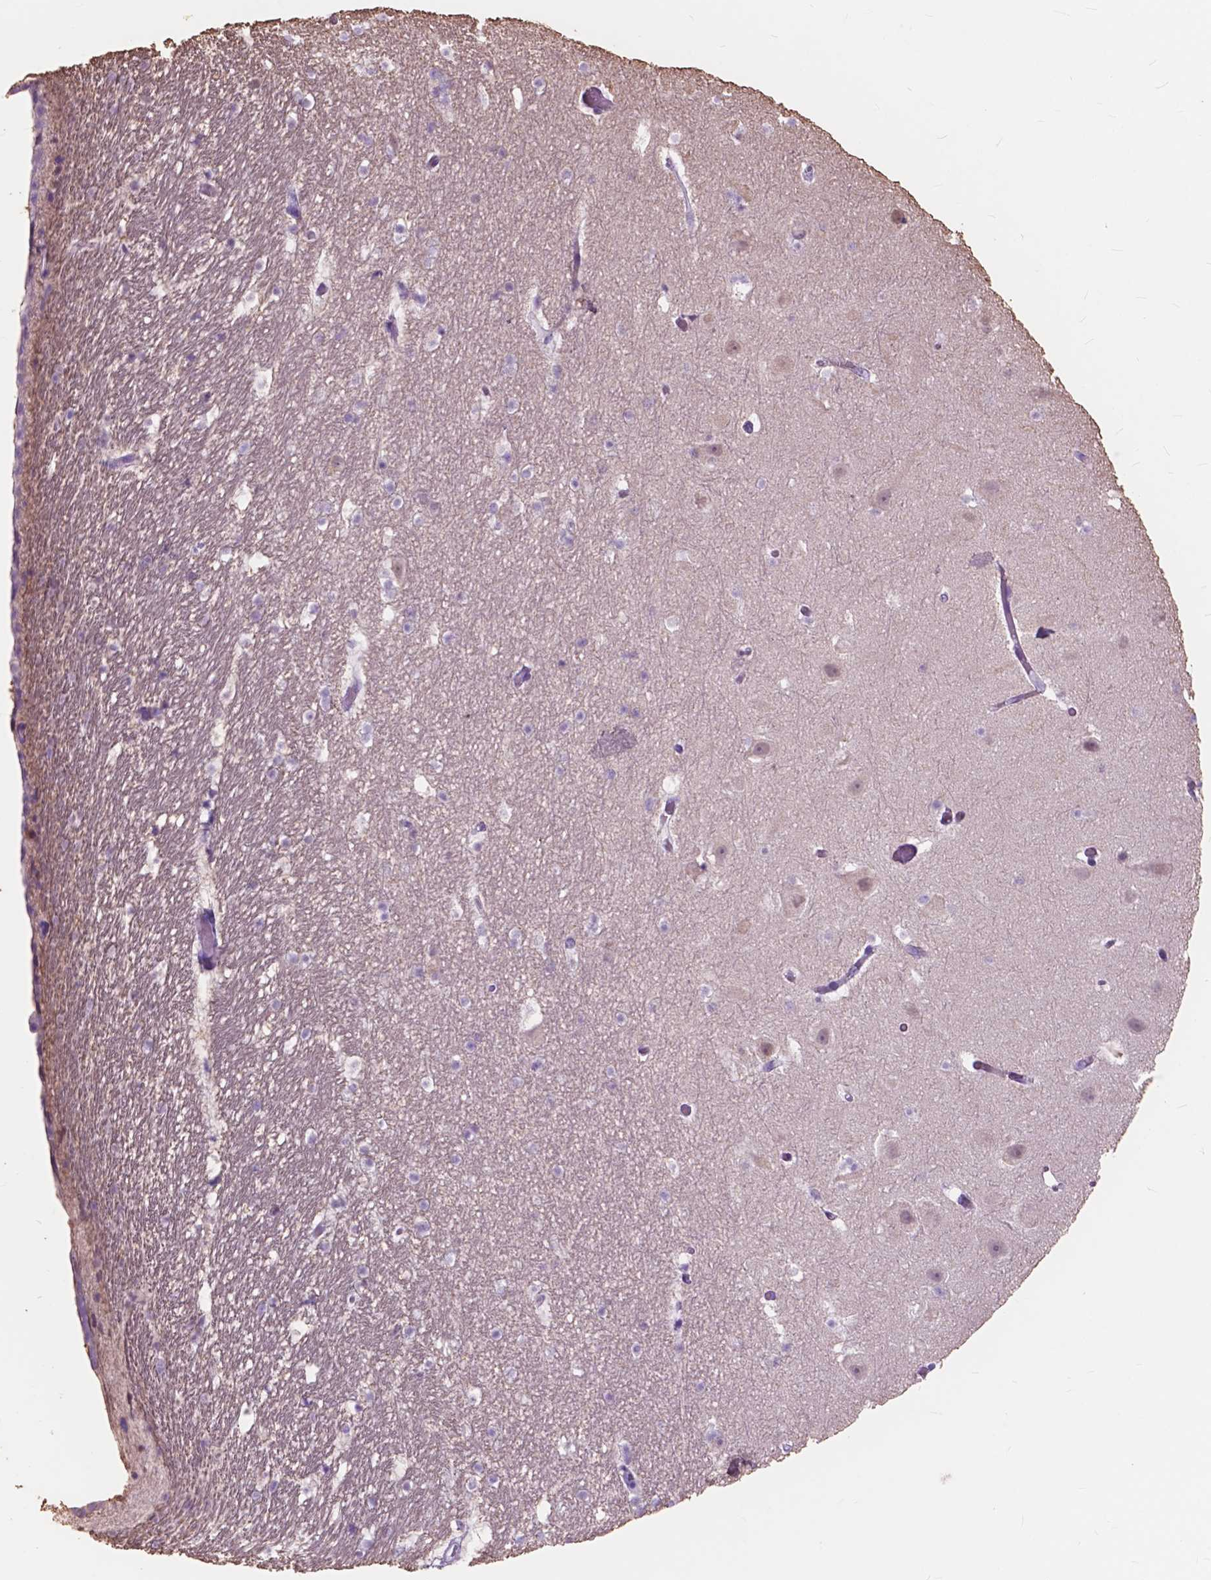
{"staining": {"intensity": "negative", "quantity": "none", "location": "none"}, "tissue": "hippocampus", "cell_type": "Glial cells", "image_type": "normal", "snomed": [{"axis": "morphology", "description": "Normal tissue, NOS"}, {"axis": "topography", "description": "Hippocampus"}], "caption": "The histopathology image exhibits no significant expression in glial cells of hippocampus. The staining is performed using DAB brown chromogen with nuclei counter-stained in using hematoxylin.", "gene": "FXYD2", "patient": {"sex": "male", "age": 26}}